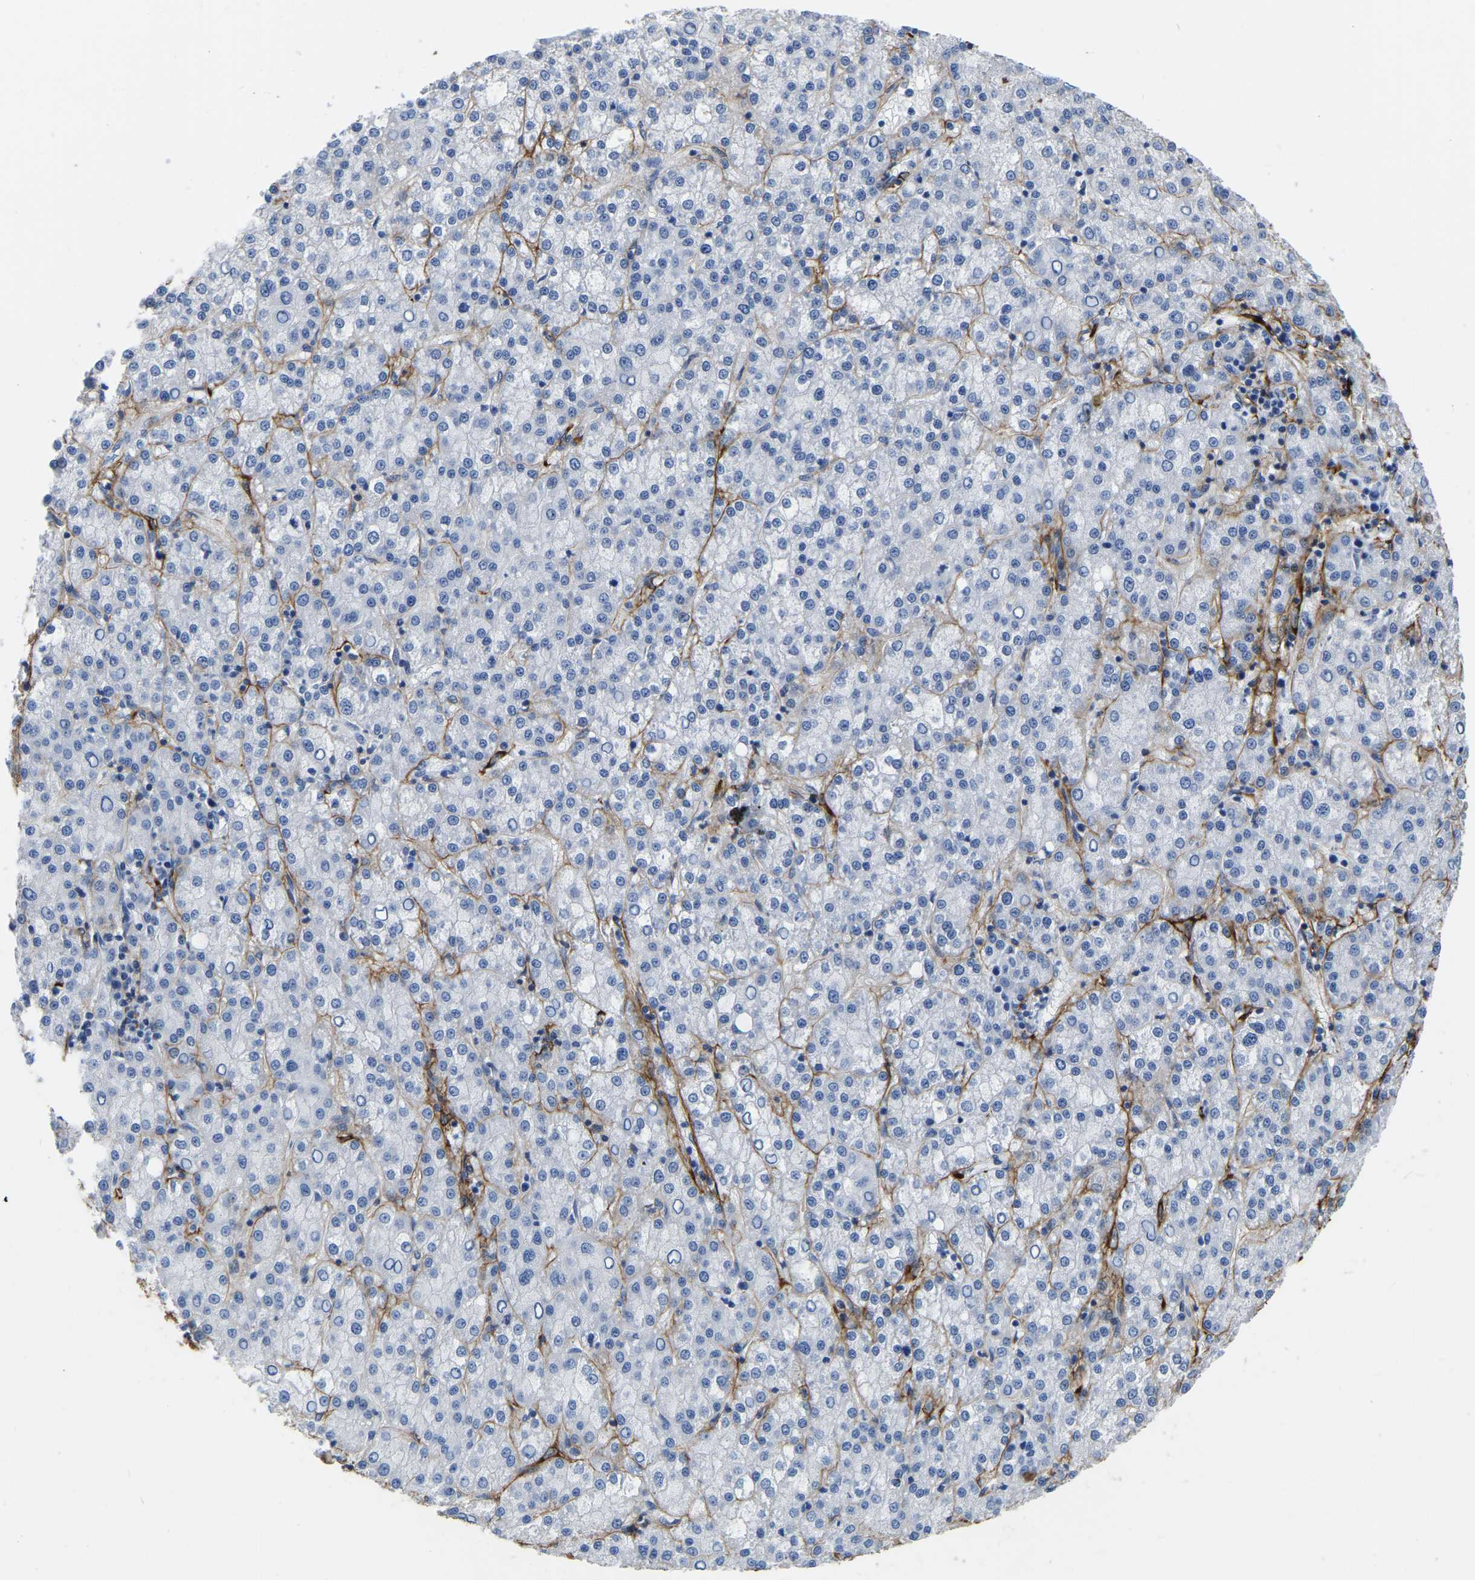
{"staining": {"intensity": "negative", "quantity": "none", "location": "none"}, "tissue": "liver cancer", "cell_type": "Tumor cells", "image_type": "cancer", "snomed": [{"axis": "morphology", "description": "Carcinoma, Hepatocellular, NOS"}, {"axis": "topography", "description": "Liver"}], "caption": "Immunohistochemistry image of neoplastic tissue: human liver hepatocellular carcinoma stained with DAB (3,3'-diaminobenzidine) demonstrates no significant protein positivity in tumor cells.", "gene": "COL6A1", "patient": {"sex": "female", "age": 58}}